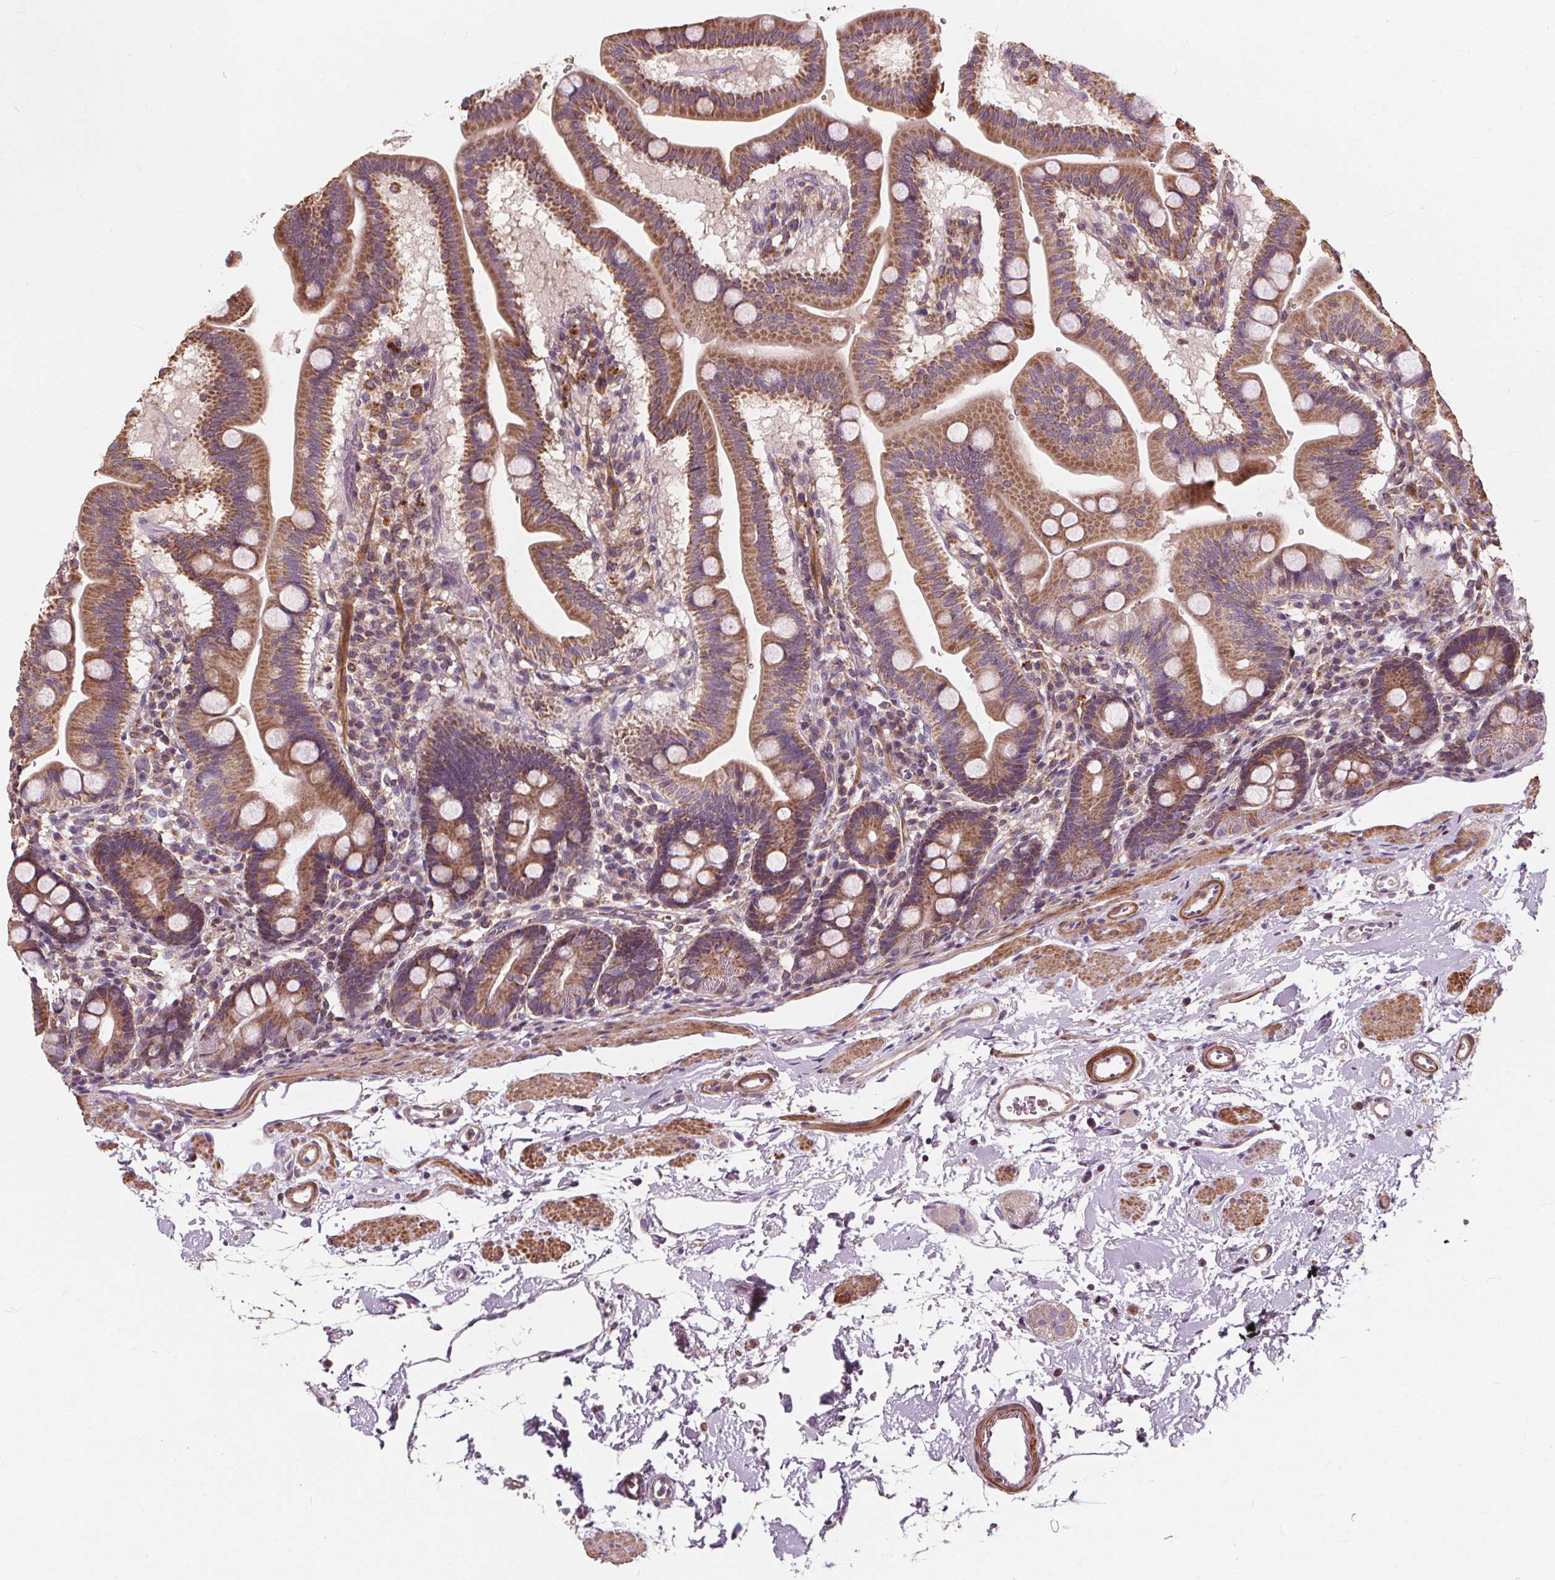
{"staining": {"intensity": "moderate", "quantity": ">75%", "location": "cytoplasmic/membranous"}, "tissue": "duodenum", "cell_type": "Glandular cells", "image_type": "normal", "snomed": [{"axis": "morphology", "description": "Normal tissue, NOS"}, {"axis": "topography", "description": "Duodenum"}], "caption": "Immunohistochemistry micrograph of benign human duodenum stained for a protein (brown), which demonstrates medium levels of moderate cytoplasmic/membranous staining in about >75% of glandular cells.", "gene": "ORAI2", "patient": {"sex": "male", "age": 59}}